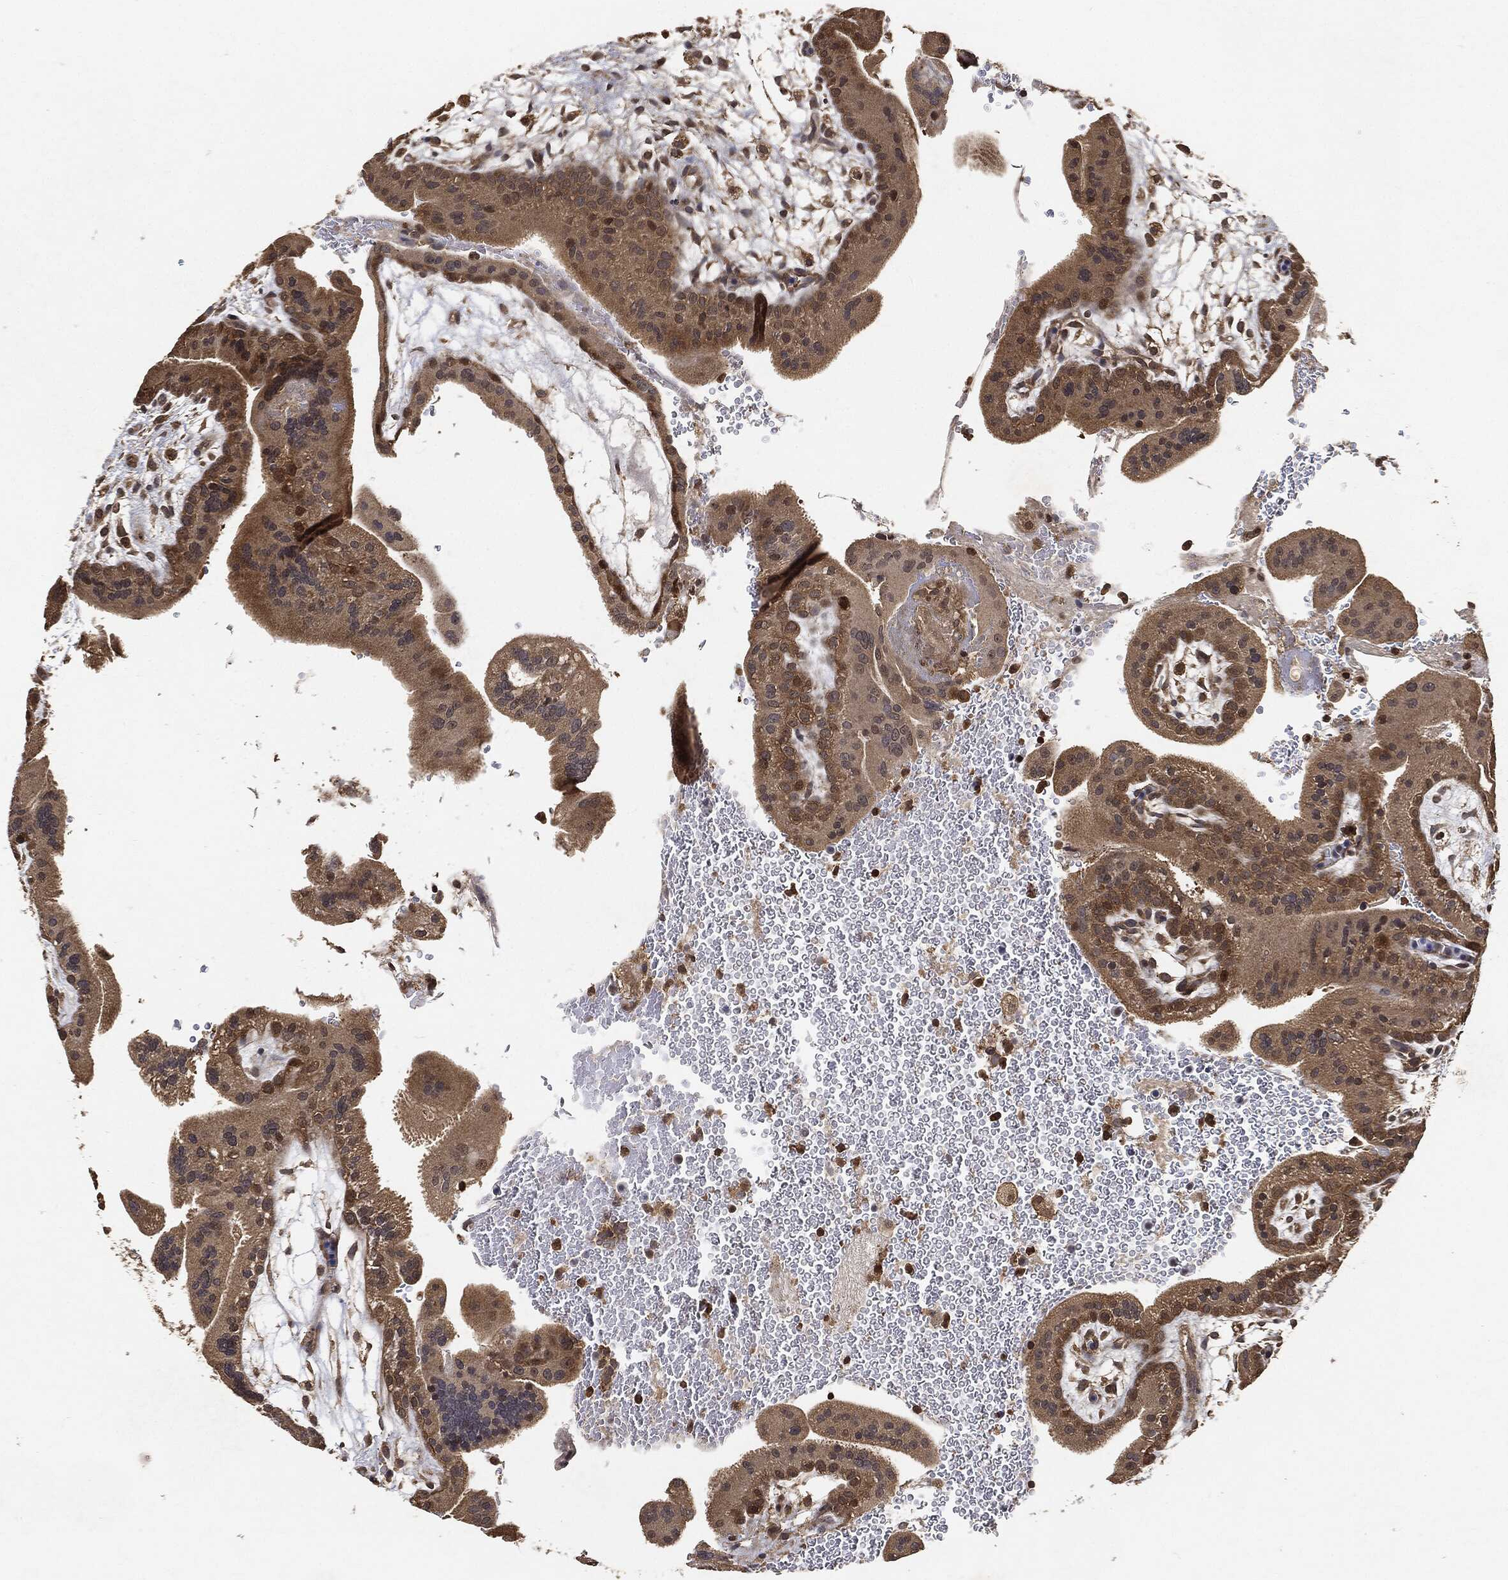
{"staining": {"intensity": "weak", "quantity": ">75%", "location": "cytoplasmic/membranous,nuclear"}, "tissue": "placenta", "cell_type": "Decidual cells", "image_type": "normal", "snomed": [{"axis": "morphology", "description": "Normal tissue, NOS"}, {"axis": "topography", "description": "Placenta"}], "caption": "Unremarkable placenta exhibits weak cytoplasmic/membranous,nuclear positivity in approximately >75% of decidual cells, visualized by immunohistochemistry.", "gene": "ZNF226", "patient": {"sex": "female", "age": 19}}